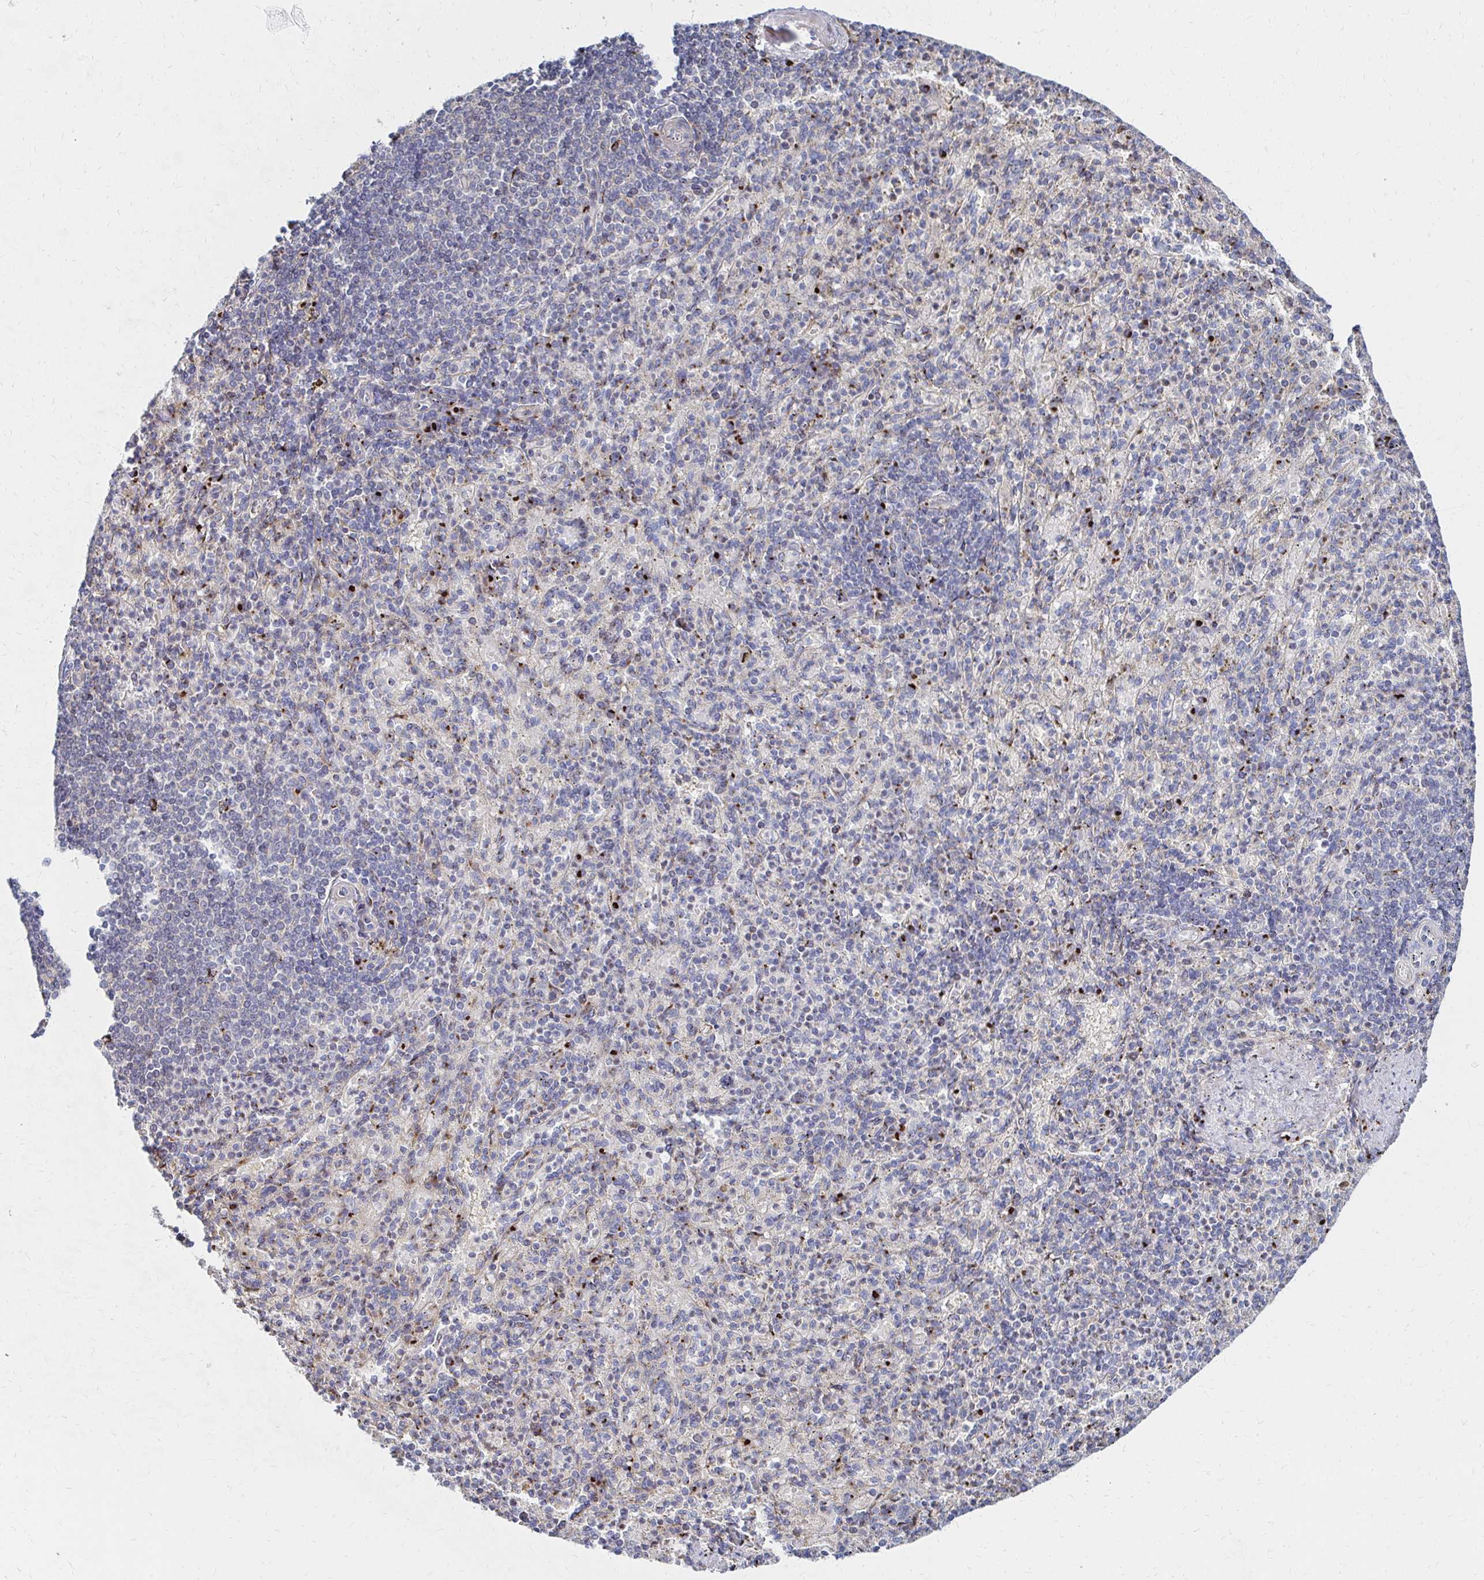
{"staining": {"intensity": "negative", "quantity": "none", "location": "none"}, "tissue": "spleen", "cell_type": "Cells in red pulp", "image_type": "normal", "snomed": [{"axis": "morphology", "description": "Normal tissue, NOS"}, {"axis": "topography", "description": "Spleen"}], "caption": "Immunohistochemistry (IHC) of unremarkable human spleen demonstrates no staining in cells in red pulp. Brightfield microscopy of IHC stained with DAB (brown) and hematoxylin (blue), captured at high magnification.", "gene": "MAN1A1", "patient": {"sex": "female", "age": 74}}